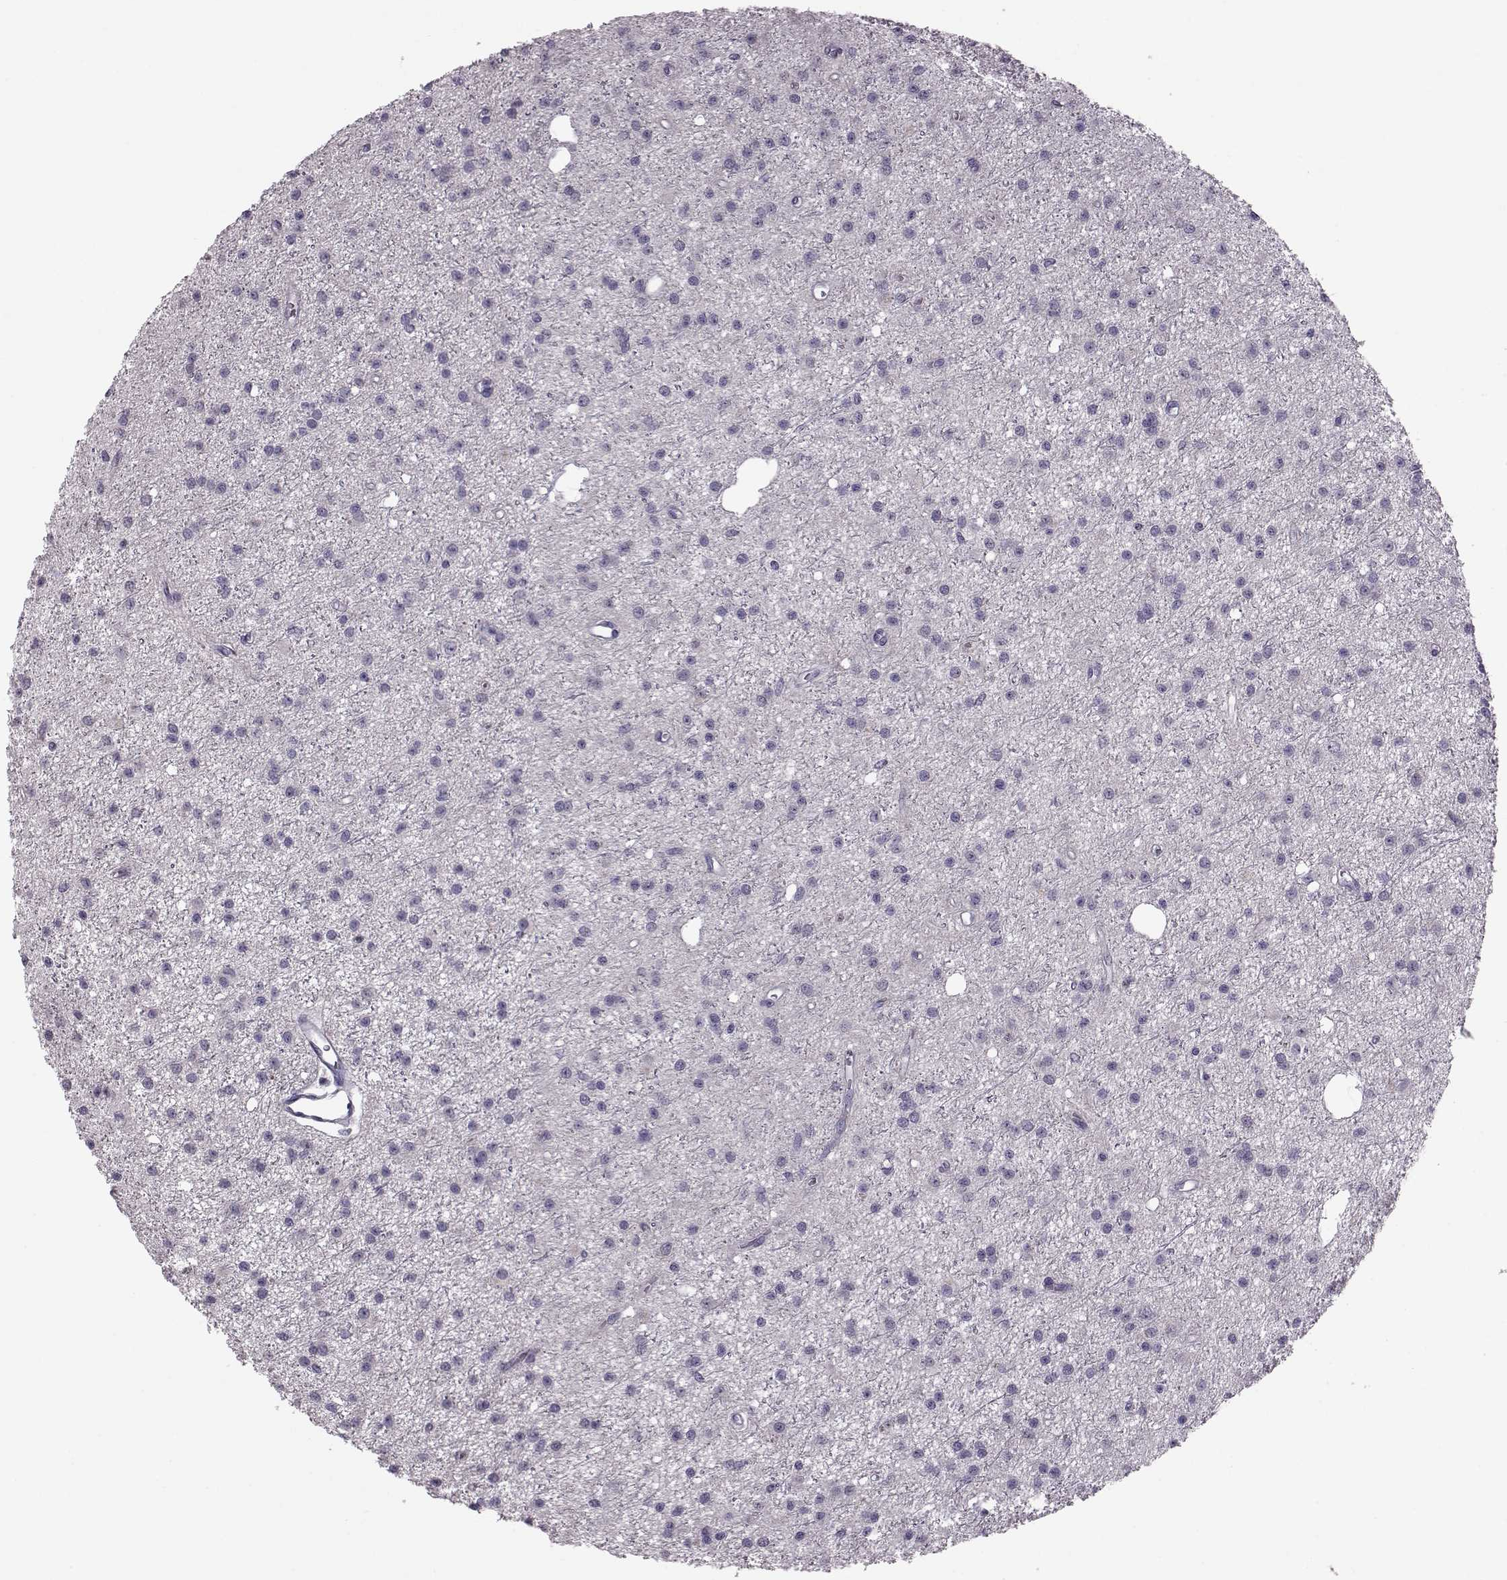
{"staining": {"intensity": "negative", "quantity": "none", "location": "none"}, "tissue": "glioma", "cell_type": "Tumor cells", "image_type": "cancer", "snomed": [{"axis": "morphology", "description": "Glioma, malignant, Low grade"}, {"axis": "topography", "description": "Brain"}], "caption": "Tumor cells are negative for brown protein staining in glioma. Brightfield microscopy of immunohistochemistry stained with DAB (3,3'-diaminobenzidine) (brown) and hematoxylin (blue), captured at high magnification.", "gene": "RIMS2", "patient": {"sex": "male", "age": 27}}